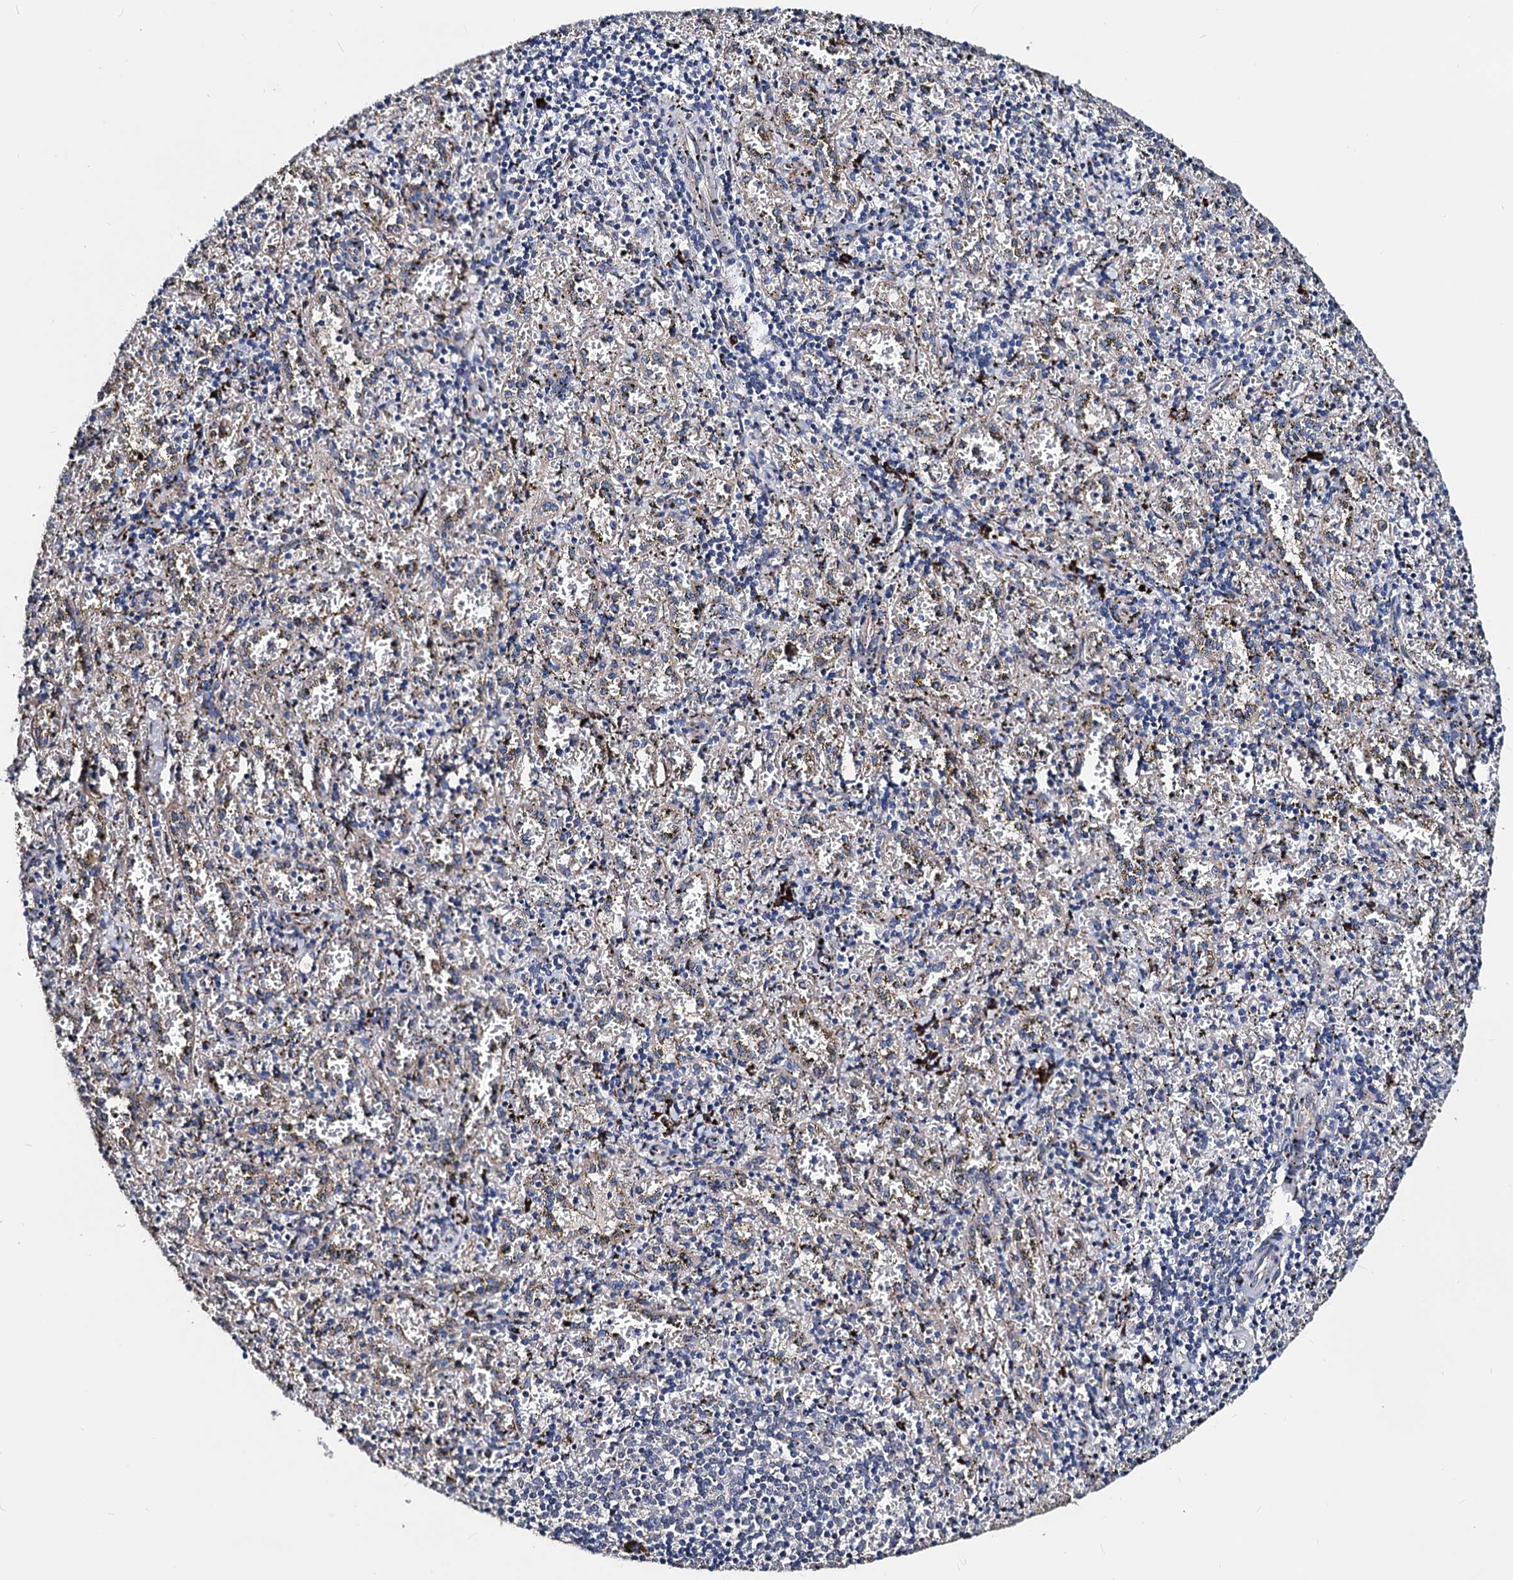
{"staining": {"intensity": "strong", "quantity": "<25%", "location": "cytoplasmic/membranous"}, "tissue": "spleen", "cell_type": "Cells in red pulp", "image_type": "normal", "snomed": [{"axis": "morphology", "description": "Normal tissue, NOS"}, {"axis": "topography", "description": "Spleen"}], "caption": "A high-resolution image shows IHC staining of unremarkable spleen, which exhibits strong cytoplasmic/membranous staining in about <25% of cells in red pulp.", "gene": "AKAP11", "patient": {"sex": "male", "age": 11}}